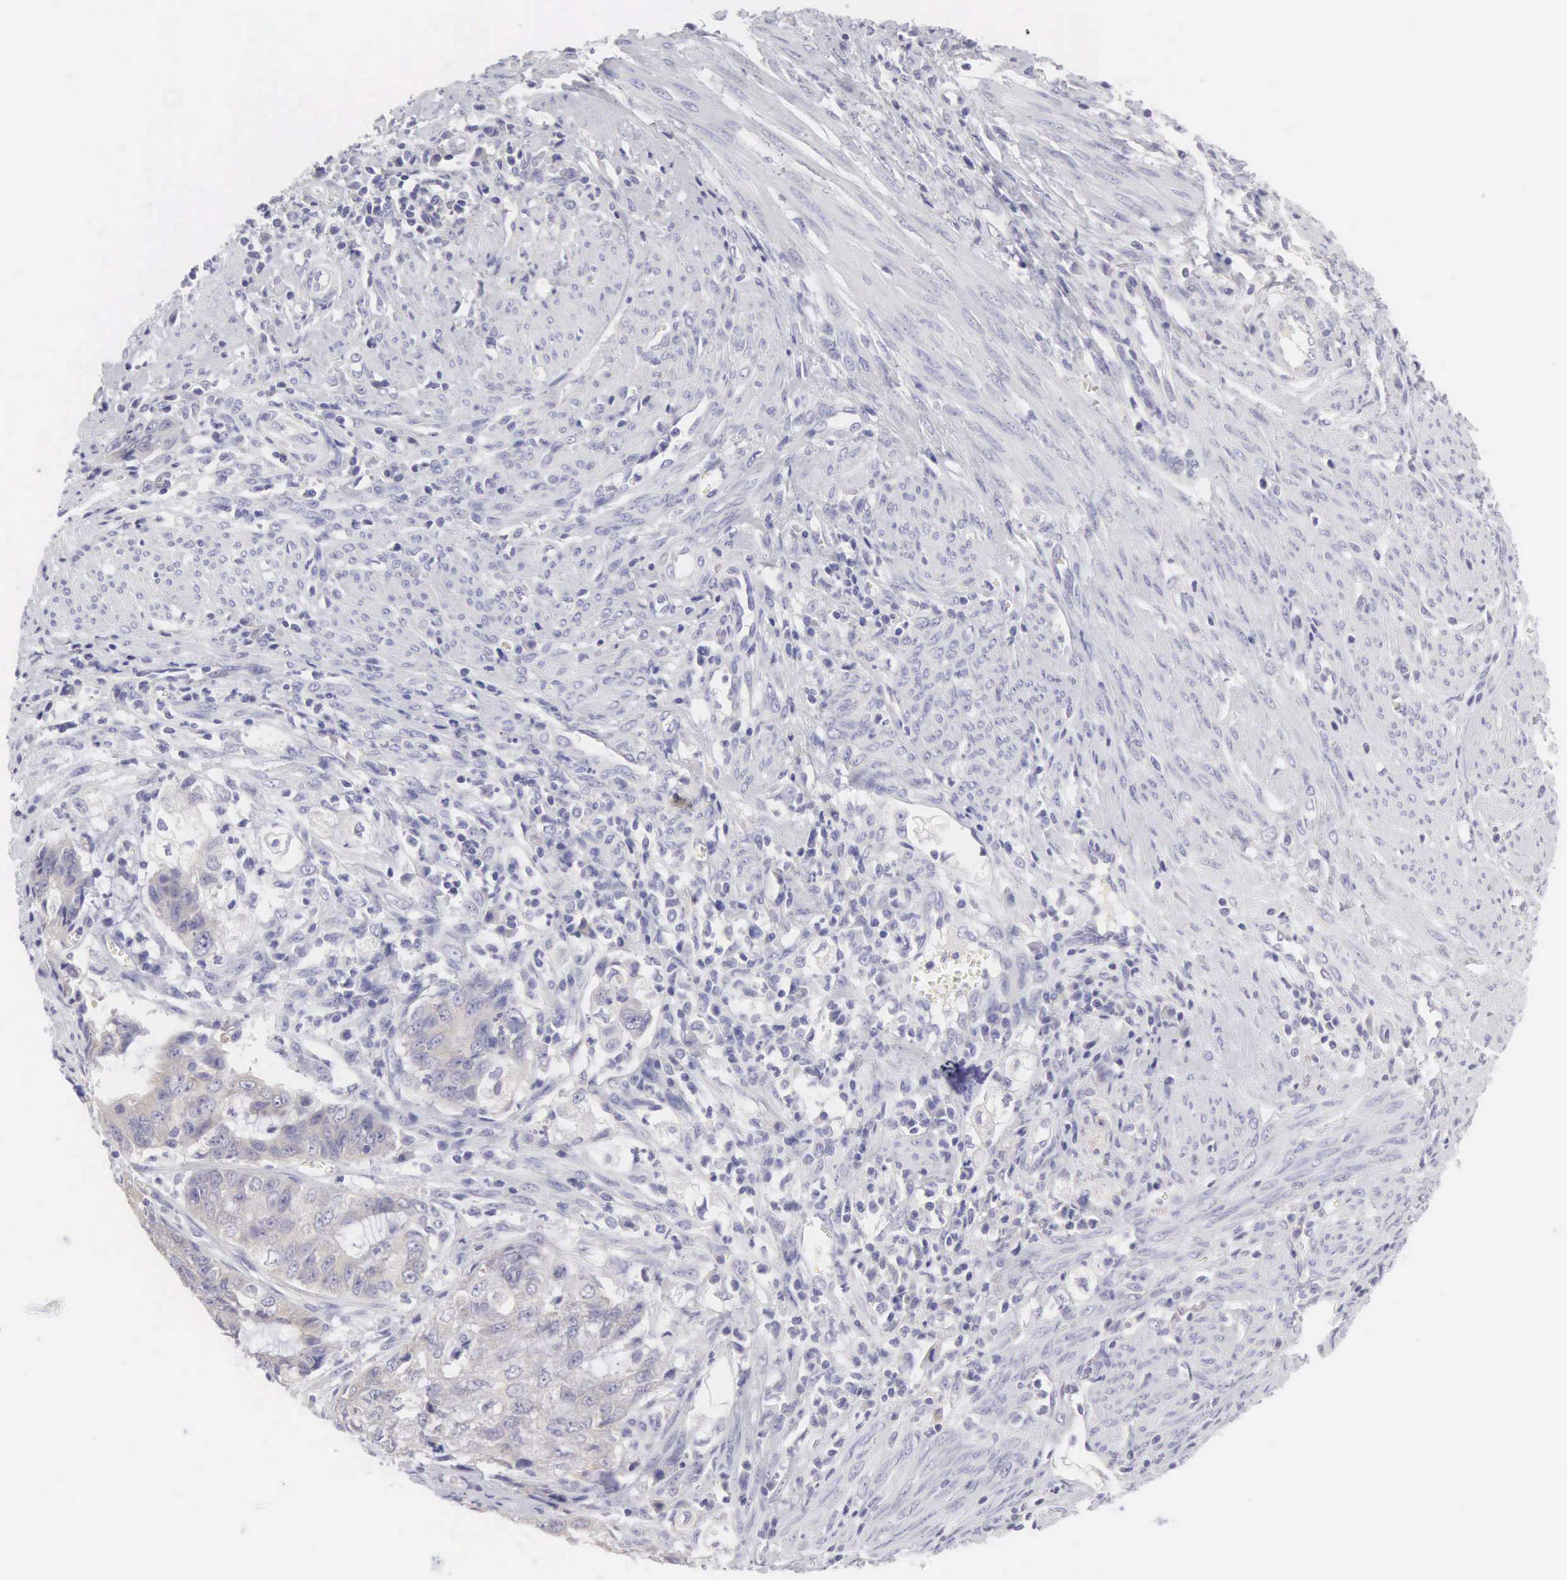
{"staining": {"intensity": "negative", "quantity": "none", "location": "none"}, "tissue": "endometrial cancer", "cell_type": "Tumor cells", "image_type": "cancer", "snomed": [{"axis": "morphology", "description": "Adenocarcinoma, NOS"}, {"axis": "topography", "description": "Endometrium"}], "caption": "The IHC micrograph has no significant positivity in tumor cells of endometrial cancer tissue.", "gene": "SLITRK4", "patient": {"sex": "female", "age": 75}}